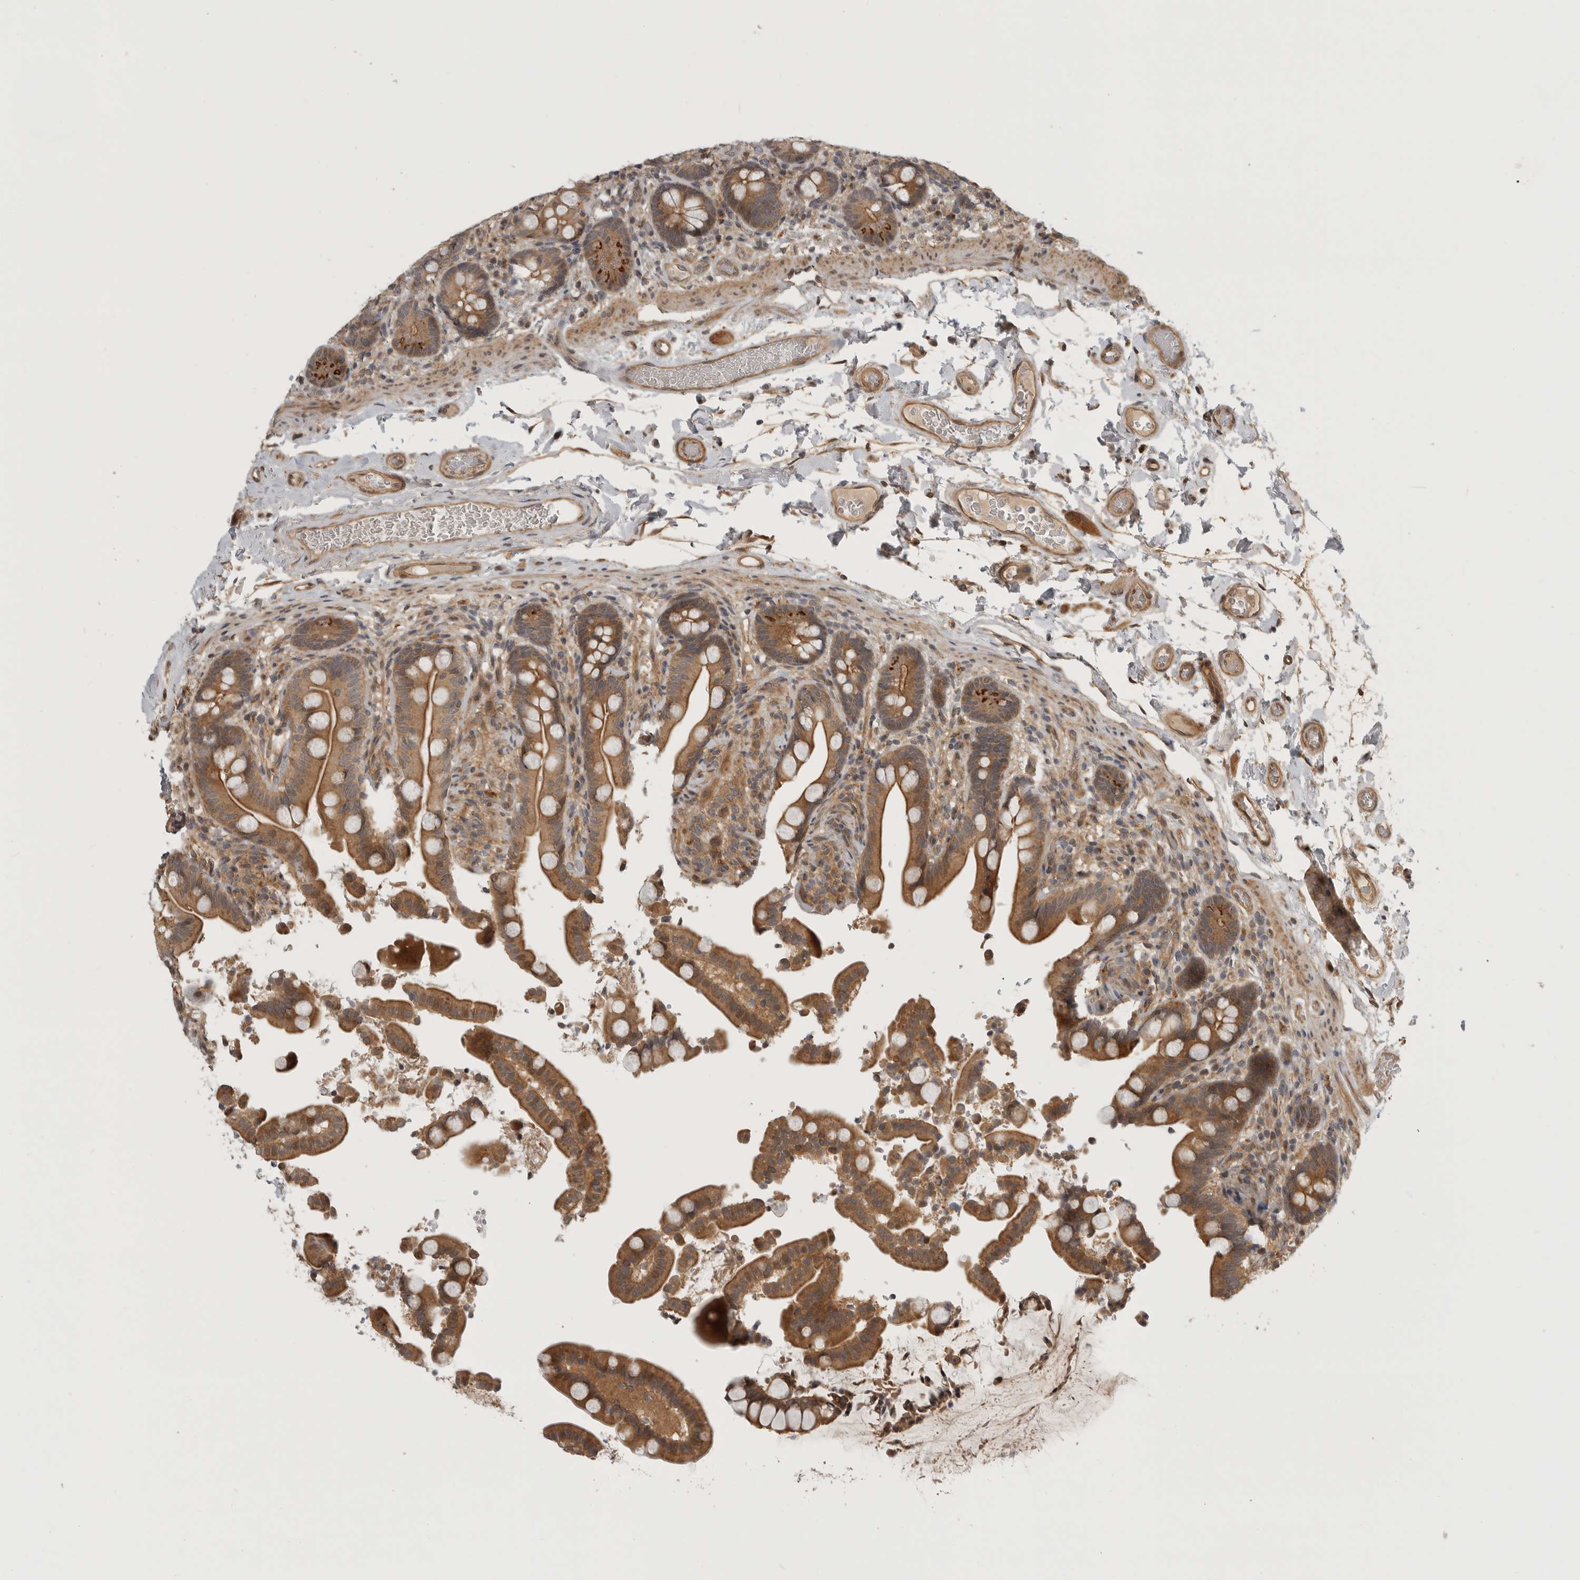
{"staining": {"intensity": "moderate", "quantity": ">75%", "location": "cytoplasmic/membranous"}, "tissue": "colon", "cell_type": "Endothelial cells", "image_type": "normal", "snomed": [{"axis": "morphology", "description": "Normal tissue, NOS"}, {"axis": "topography", "description": "Smooth muscle"}, {"axis": "topography", "description": "Colon"}], "caption": "Protein expression analysis of unremarkable colon reveals moderate cytoplasmic/membranous expression in about >75% of endothelial cells. The protein of interest is stained brown, and the nuclei are stained in blue (DAB (3,3'-diaminobenzidine) IHC with brightfield microscopy, high magnification).", "gene": "CUEDC1", "patient": {"sex": "male", "age": 73}}